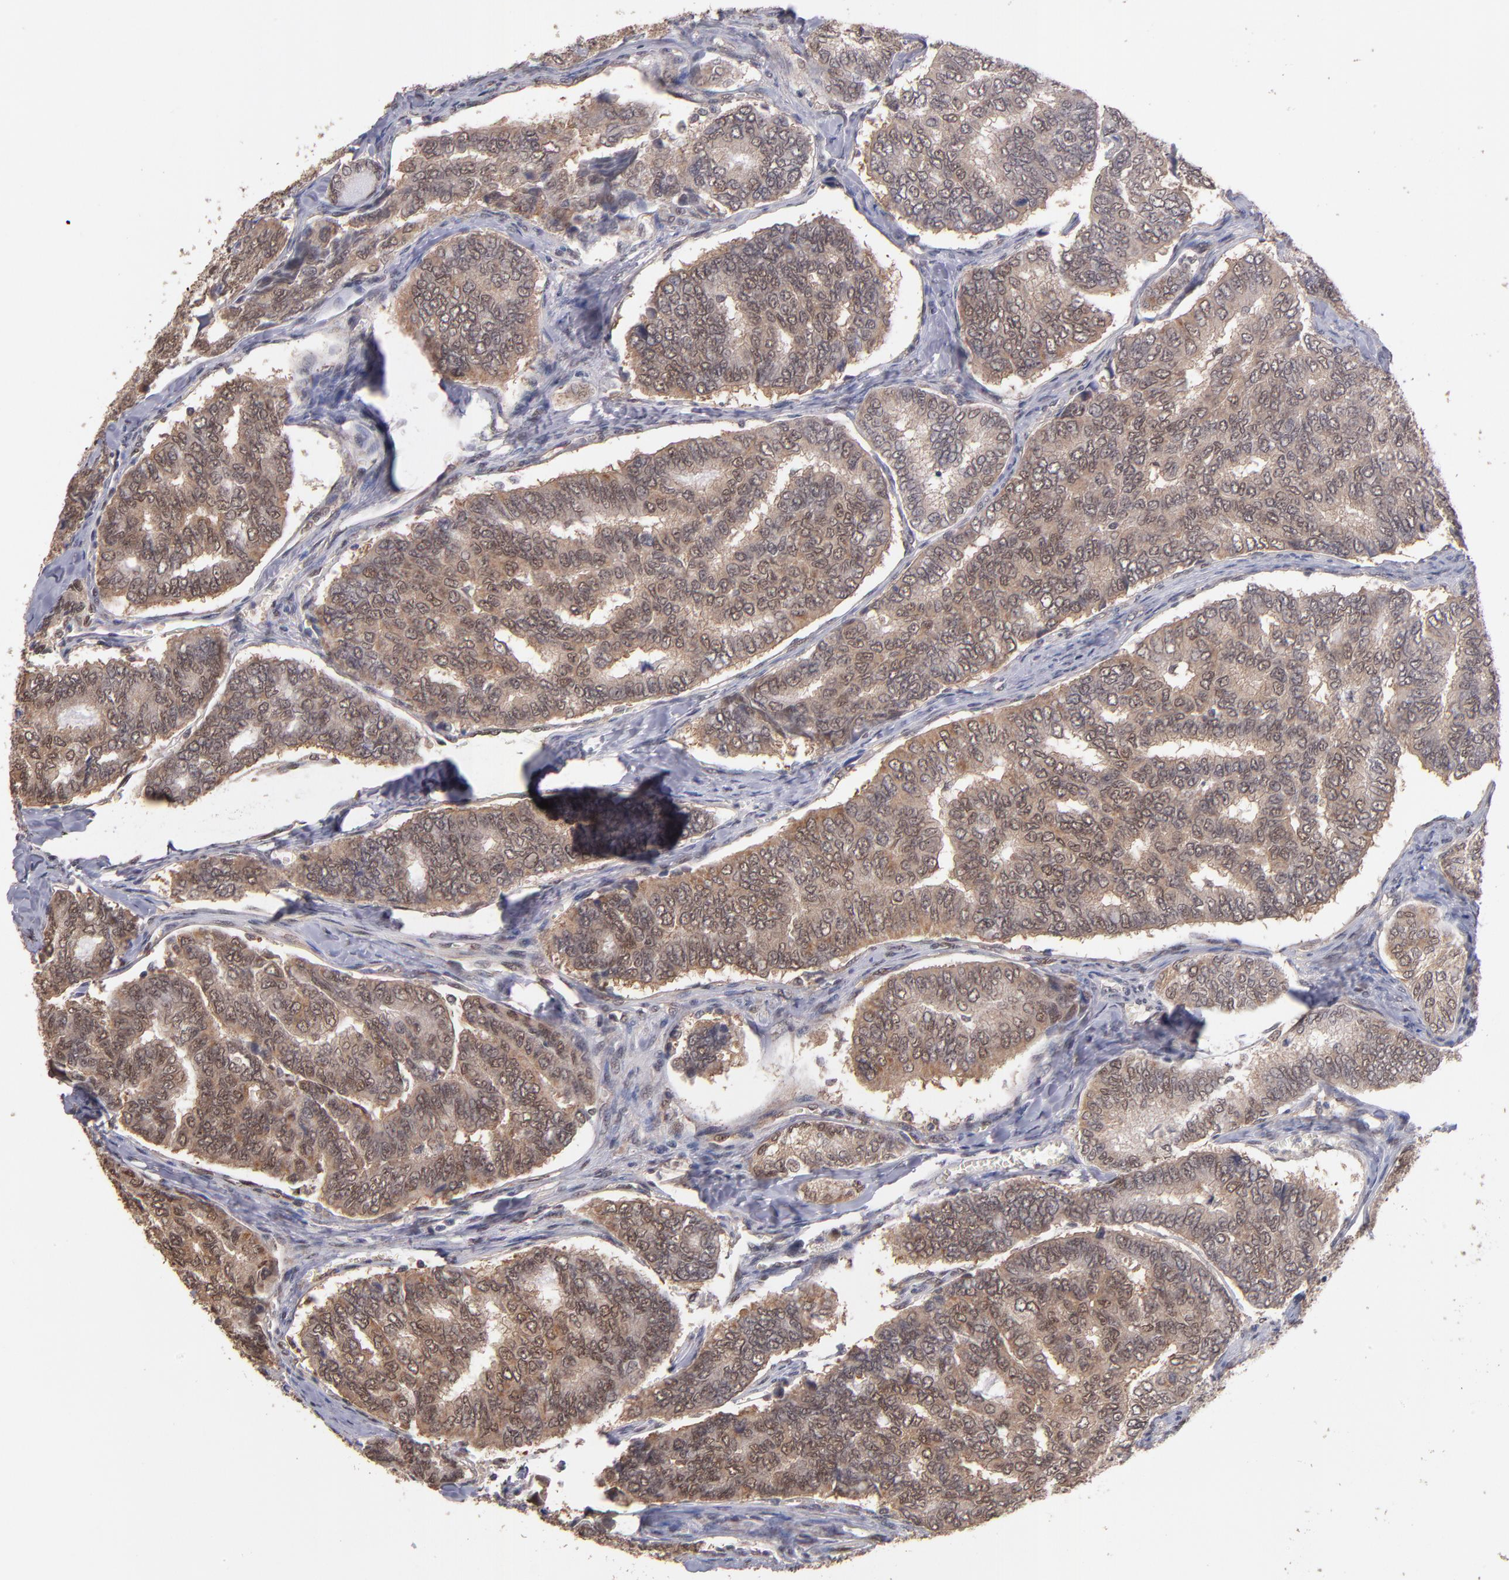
{"staining": {"intensity": "weak", "quantity": "25%-75%", "location": "cytoplasmic/membranous"}, "tissue": "thyroid cancer", "cell_type": "Tumor cells", "image_type": "cancer", "snomed": [{"axis": "morphology", "description": "Papillary adenocarcinoma, NOS"}, {"axis": "topography", "description": "Thyroid gland"}], "caption": "A high-resolution photomicrograph shows immunohistochemistry staining of thyroid papillary adenocarcinoma, which shows weak cytoplasmic/membranous positivity in approximately 25%-75% of tumor cells.", "gene": "PSMD10", "patient": {"sex": "female", "age": 35}}